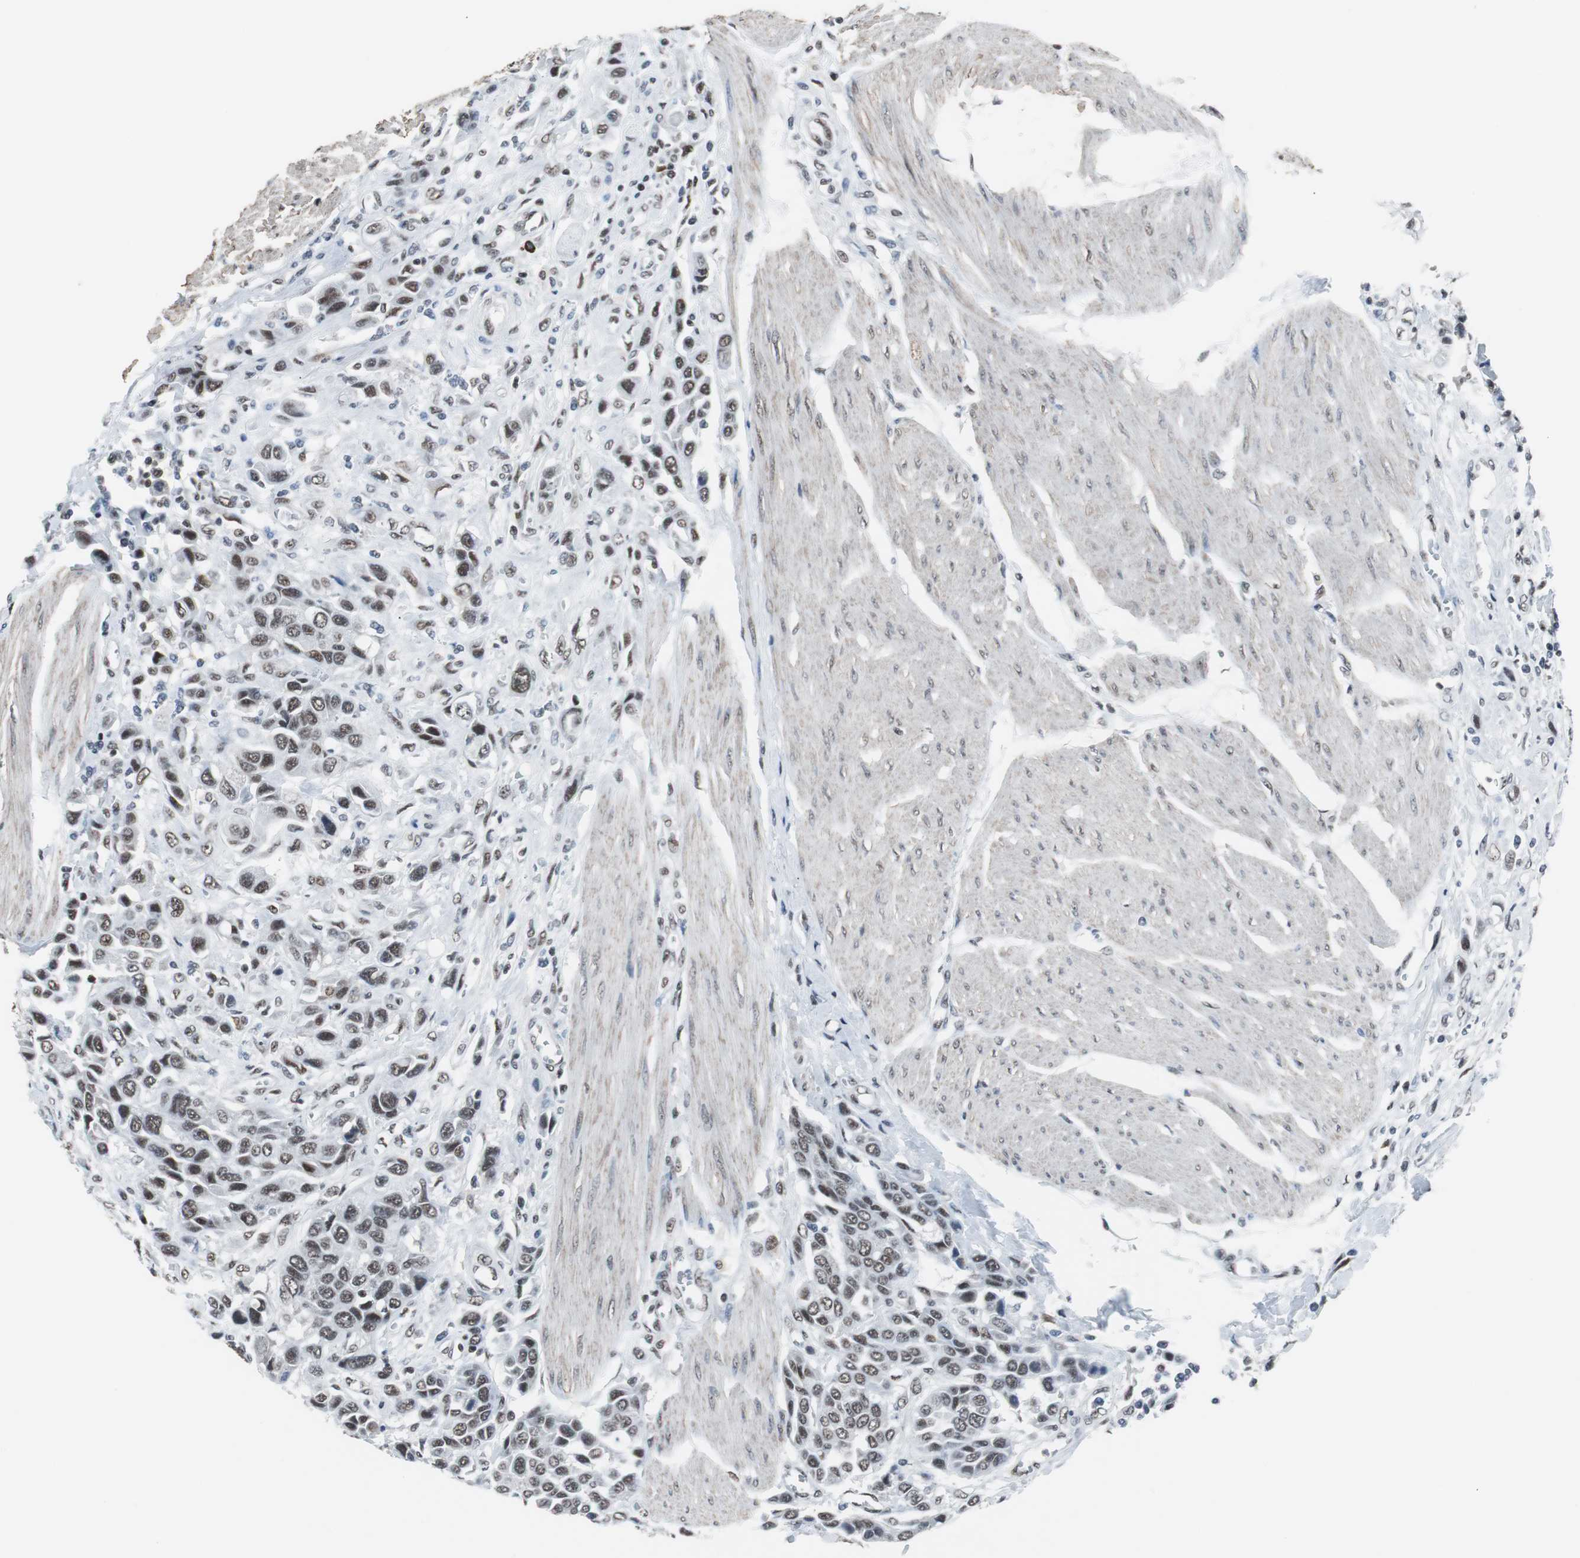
{"staining": {"intensity": "strong", "quantity": ">75%", "location": "nuclear"}, "tissue": "urothelial cancer", "cell_type": "Tumor cells", "image_type": "cancer", "snomed": [{"axis": "morphology", "description": "Urothelial carcinoma, High grade"}, {"axis": "topography", "description": "Urinary bladder"}], "caption": "The histopathology image reveals staining of urothelial cancer, revealing strong nuclear protein expression (brown color) within tumor cells. The protein of interest is stained brown, and the nuclei are stained in blue (DAB IHC with brightfield microscopy, high magnification).", "gene": "TAF7", "patient": {"sex": "male", "age": 50}}